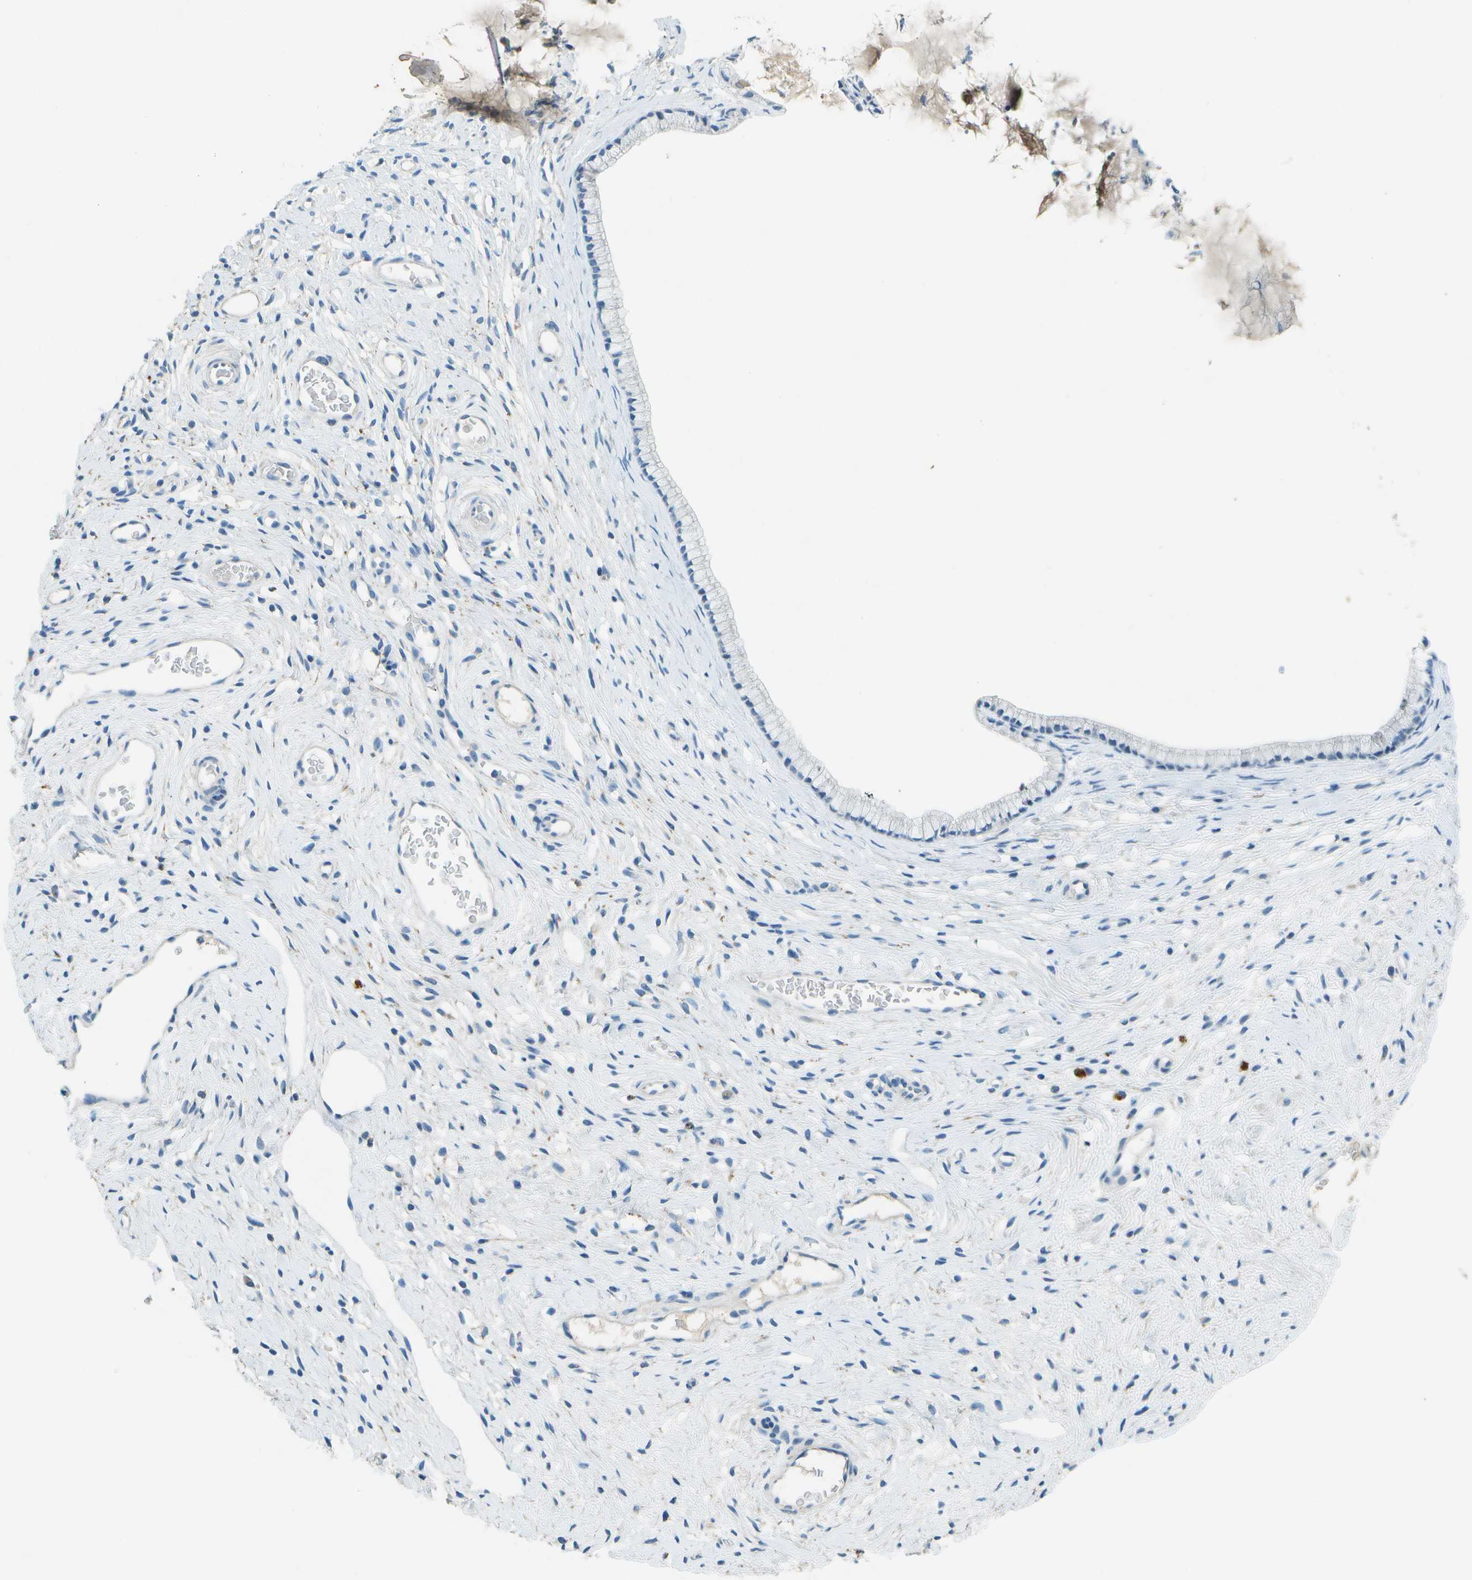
{"staining": {"intensity": "negative", "quantity": "none", "location": "none"}, "tissue": "cervix", "cell_type": "Glandular cells", "image_type": "normal", "snomed": [{"axis": "morphology", "description": "Normal tissue, NOS"}, {"axis": "topography", "description": "Cervix"}], "caption": "Immunohistochemistry image of benign human cervix stained for a protein (brown), which demonstrates no staining in glandular cells.", "gene": "LGI2", "patient": {"sex": "female", "age": 77}}